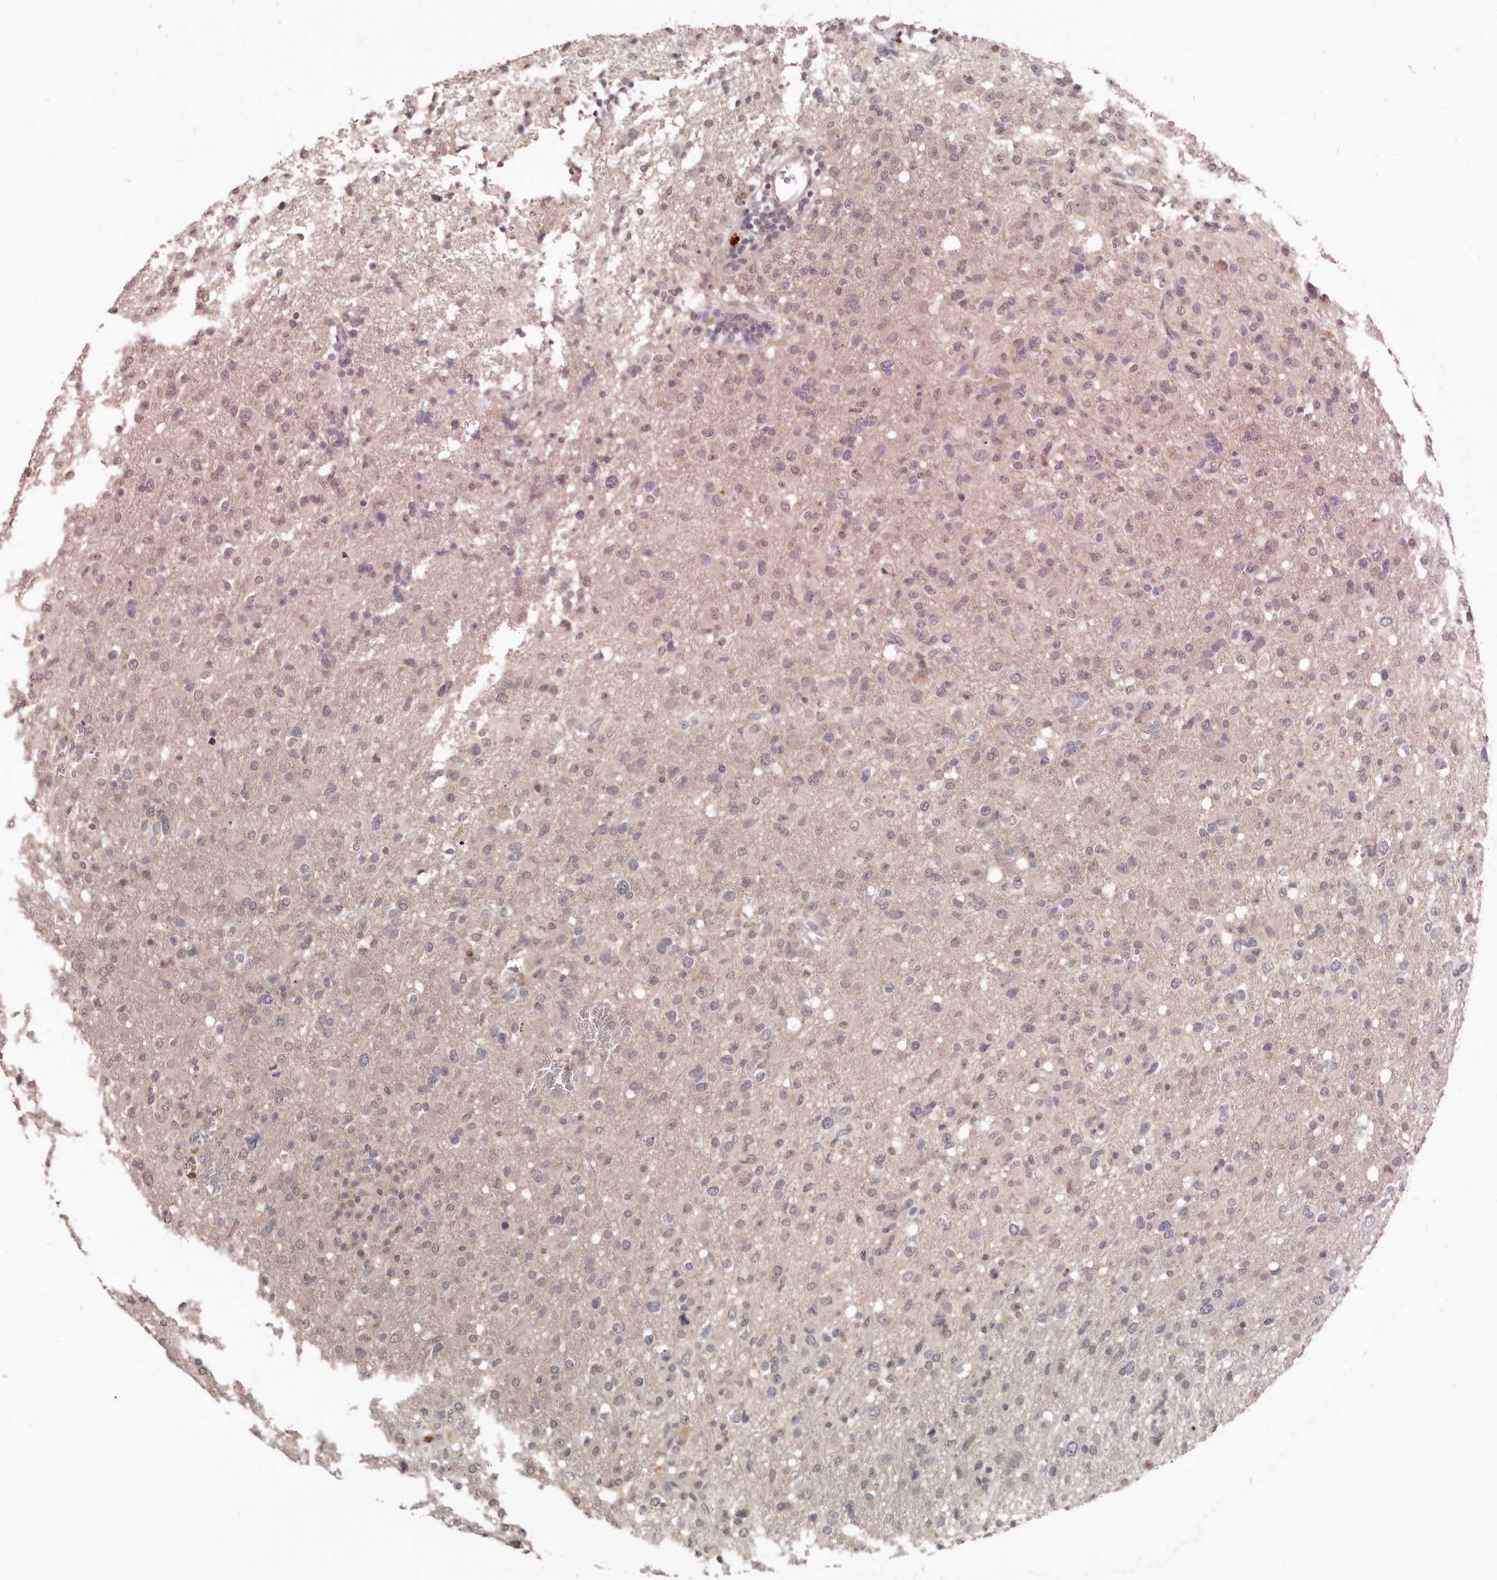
{"staining": {"intensity": "negative", "quantity": "none", "location": "none"}, "tissue": "glioma", "cell_type": "Tumor cells", "image_type": "cancer", "snomed": [{"axis": "morphology", "description": "Glioma, malignant, High grade"}, {"axis": "topography", "description": "Brain"}], "caption": "This is an immunohistochemistry micrograph of human glioma. There is no positivity in tumor cells.", "gene": "SULT1E1", "patient": {"sex": "female", "age": 57}}